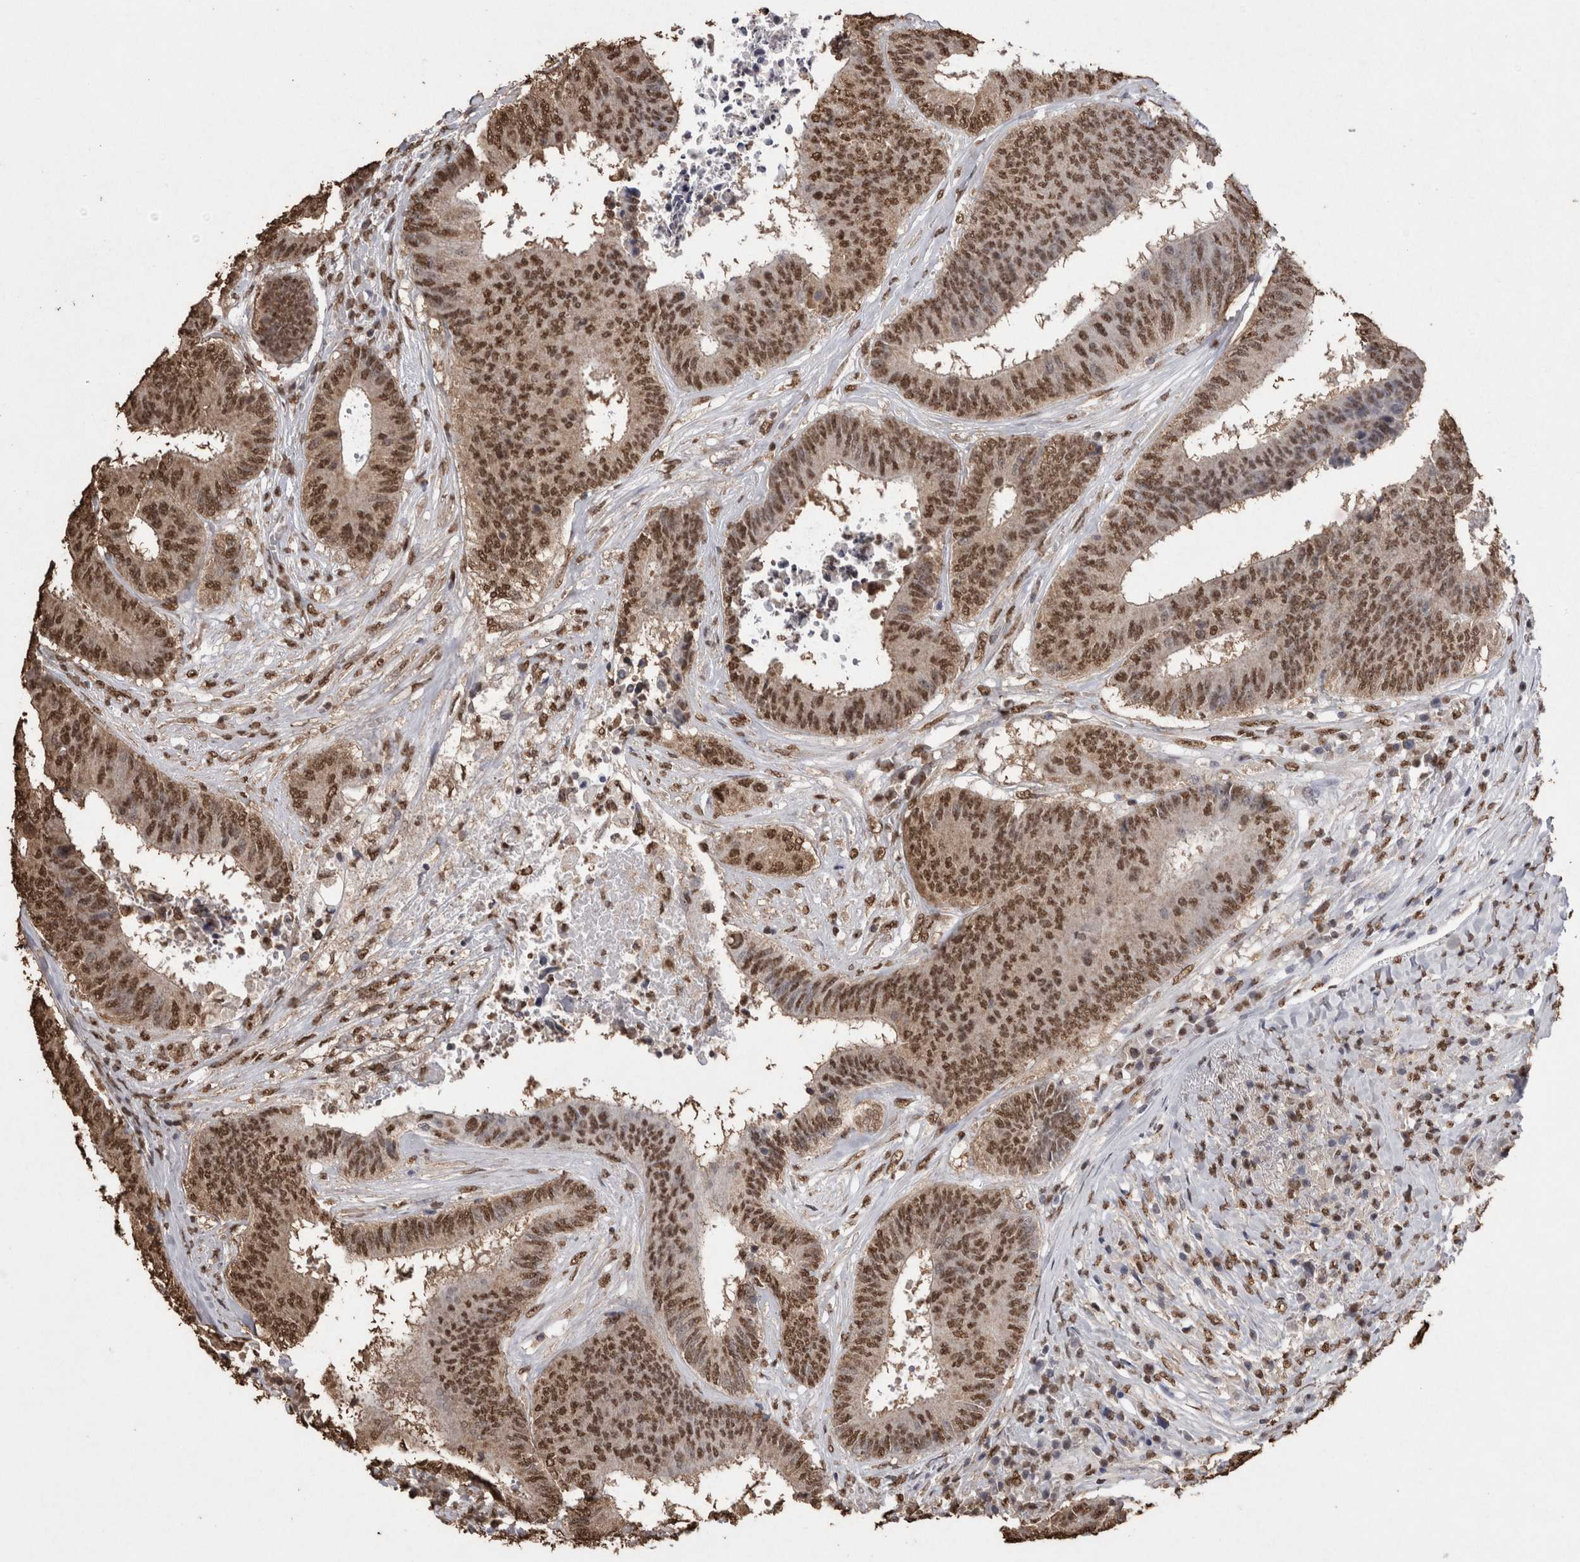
{"staining": {"intensity": "moderate", "quantity": ">75%", "location": "nuclear"}, "tissue": "colorectal cancer", "cell_type": "Tumor cells", "image_type": "cancer", "snomed": [{"axis": "morphology", "description": "Adenocarcinoma, NOS"}, {"axis": "topography", "description": "Rectum"}], "caption": "Colorectal adenocarcinoma stained with a brown dye displays moderate nuclear positive staining in about >75% of tumor cells.", "gene": "NTHL1", "patient": {"sex": "male", "age": 72}}